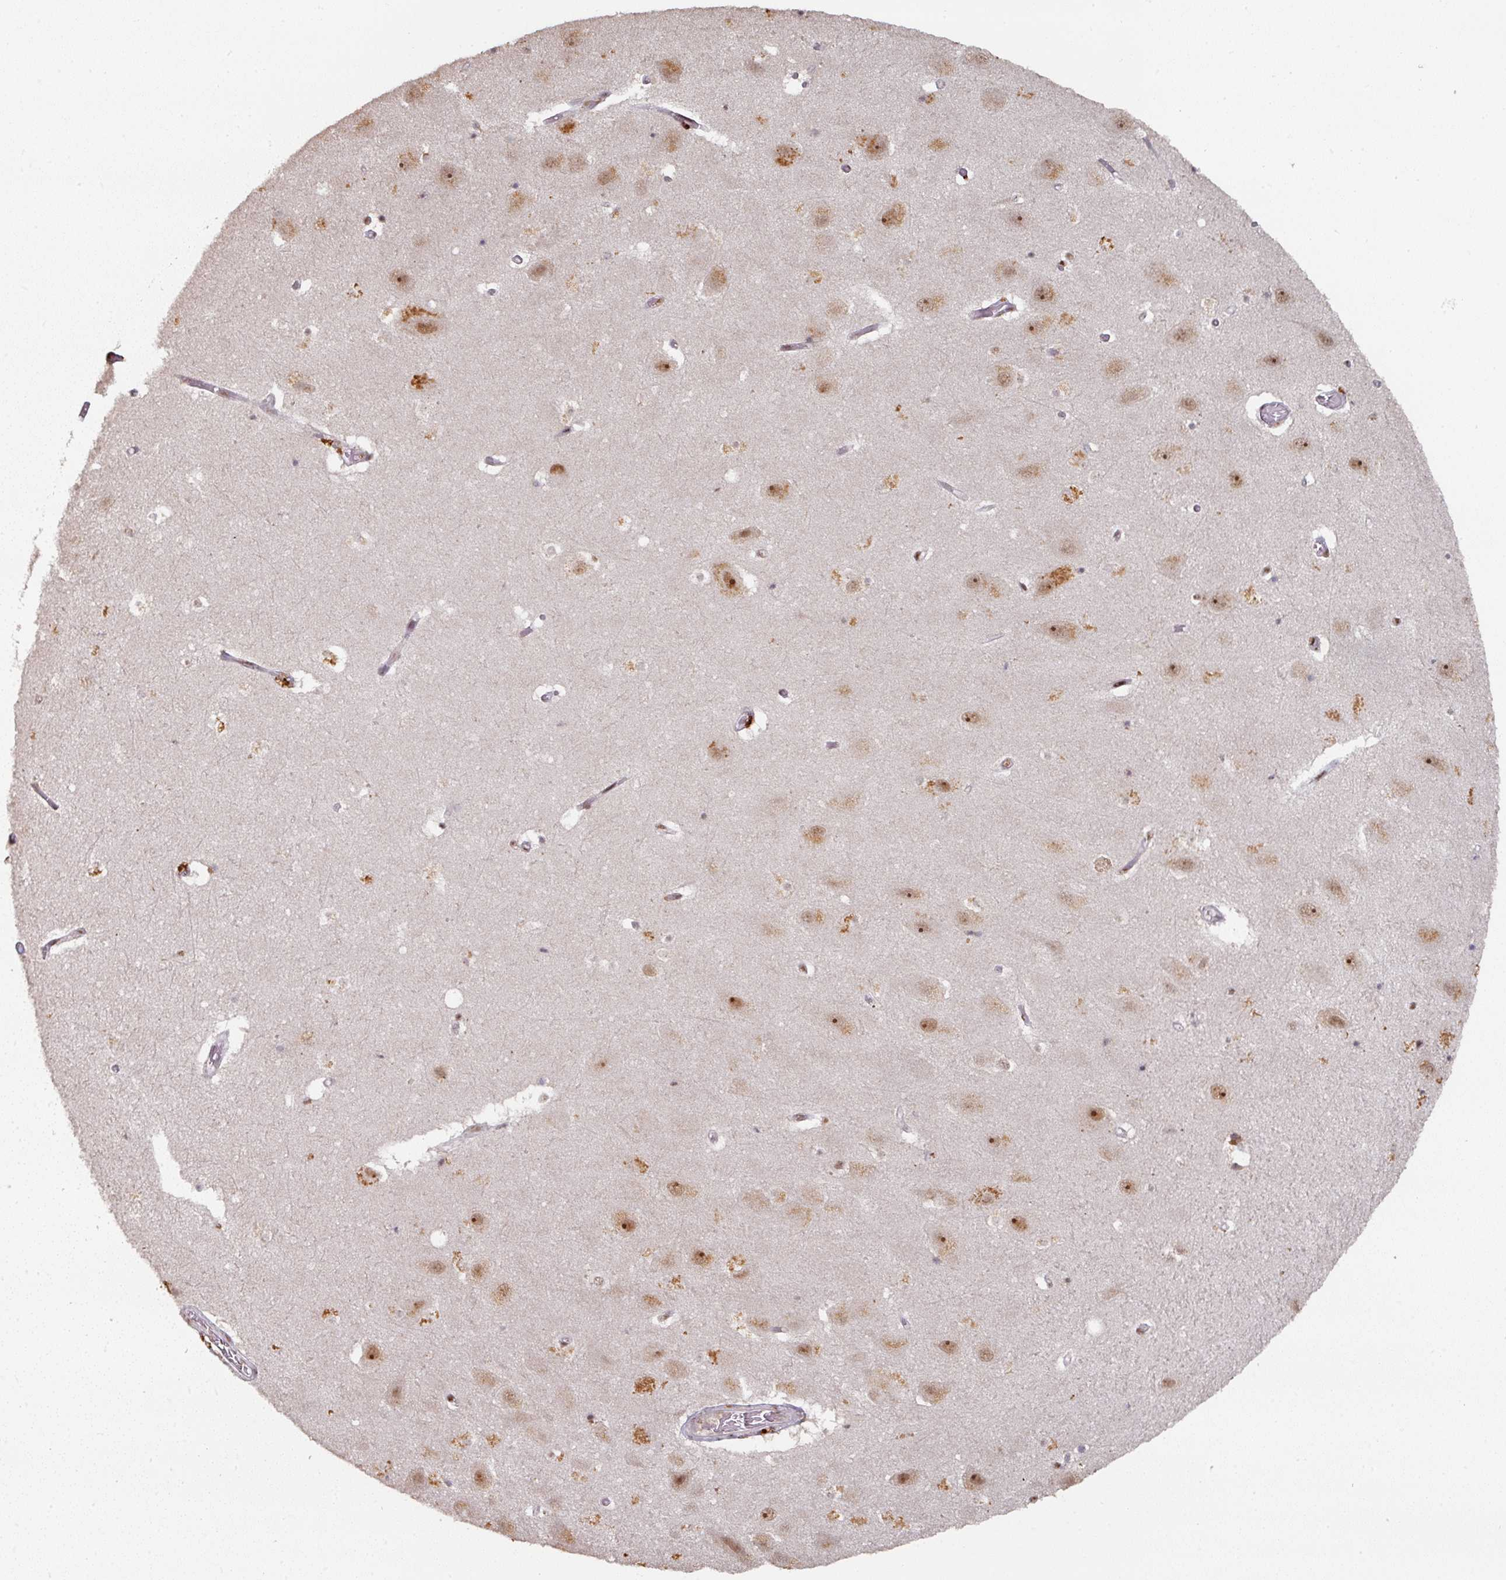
{"staining": {"intensity": "moderate", "quantity": "<25%", "location": "nuclear"}, "tissue": "hippocampus", "cell_type": "Glial cells", "image_type": "normal", "snomed": [{"axis": "morphology", "description": "Normal tissue, NOS"}, {"axis": "topography", "description": "Hippocampus"}], "caption": "Immunohistochemical staining of unremarkable human hippocampus reveals moderate nuclear protein staining in about <25% of glial cells. The protein is shown in brown color, while the nuclei are stained blue.", "gene": "ENSG00000289690", "patient": {"sex": "female", "age": 52}}